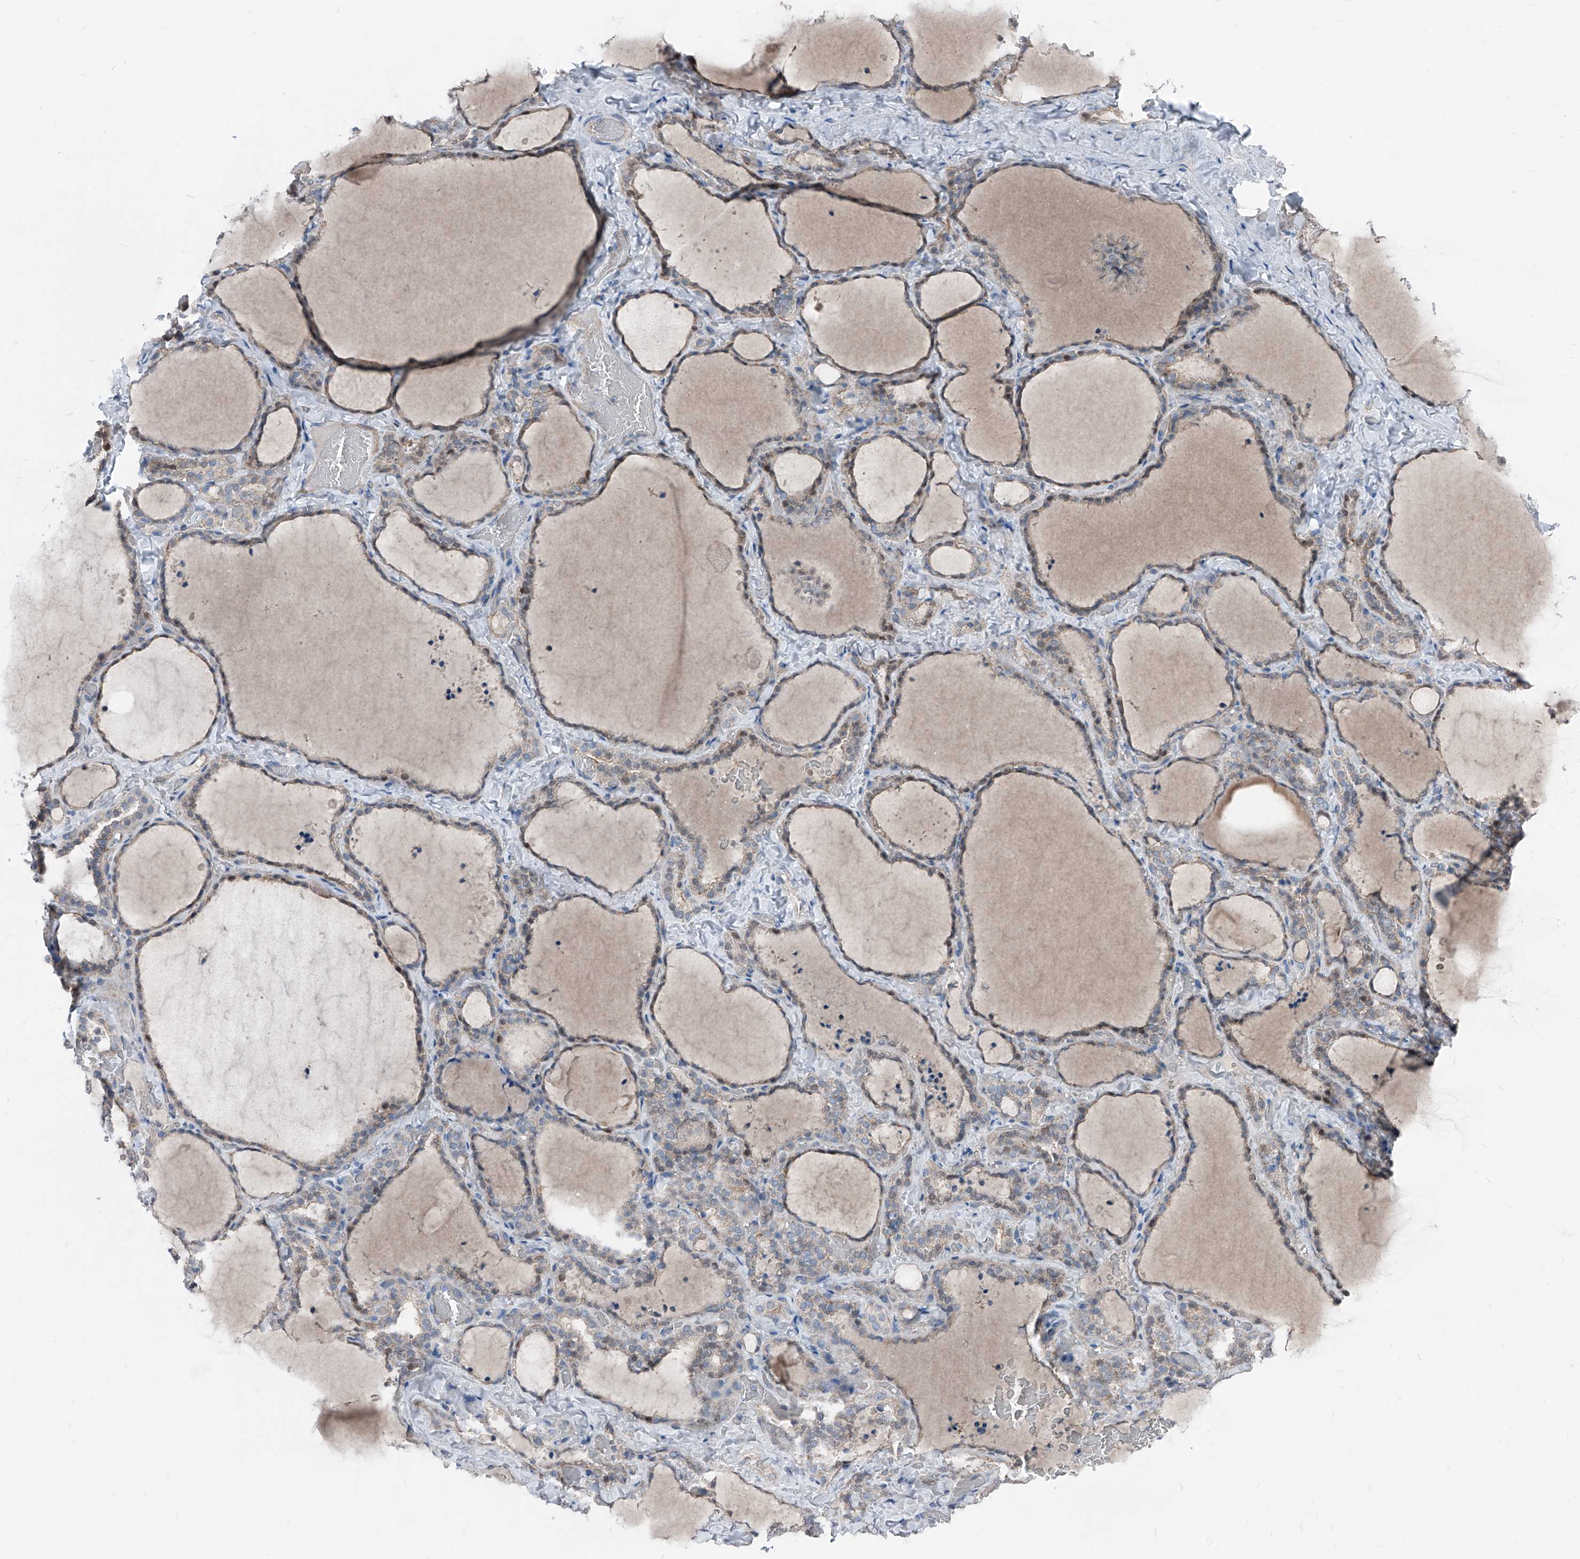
{"staining": {"intensity": "weak", "quantity": "<25%", "location": "nuclear"}, "tissue": "thyroid gland", "cell_type": "Glandular cells", "image_type": "normal", "snomed": [{"axis": "morphology", "description": "Normal tissue, NOS"}, {"axis": "topography", "description": "Thyroid gland"}], "caption": "Immunohistochemistry (IHC) of benign thyroid gland shows no expression in glandular cells. Brightfield microscopy of immunohistochemistry (IHC) stained with DAB (brown) and hematoxylin (blue), captured at high magnification.", "gene": "AGPS", "patient": {"sex": "female", "age": 22}}